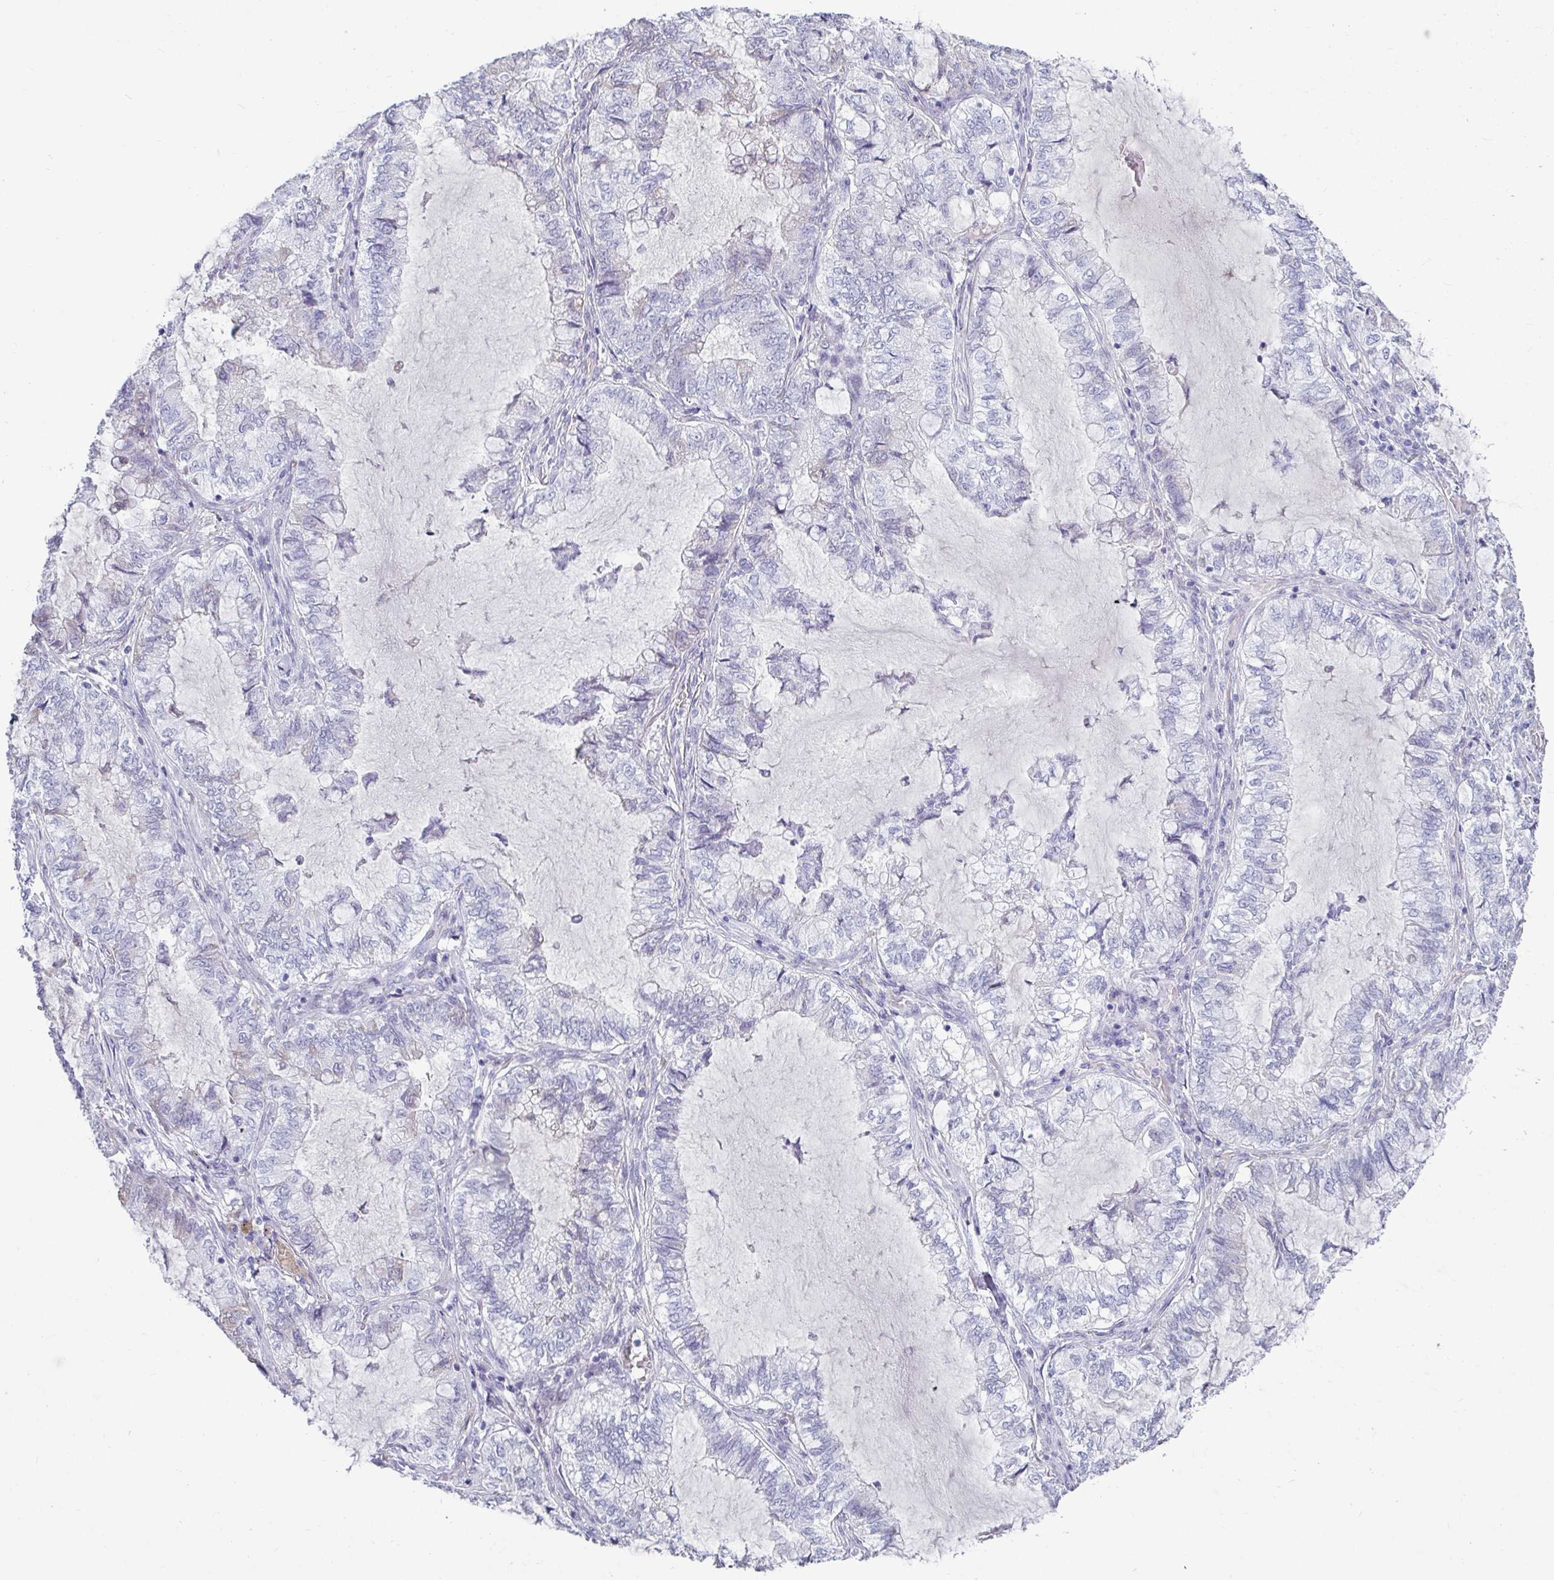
{"staining": {"intensity": "negative", "quantity": "none", "location": "none"}, "tissue": "lung cancer", "cell_type": "Tumor cells", "image_type": "cancer", "snomed": [{"axis": "morphology", "description": "Adenocarcinoma, NOS"}, {"axis": "topography", "description": "Lymph node"}, {"axis": "topography", "description": "Lung"}], "caption": "Protein analysis of lung adenocarcinoma demonstrates no significant expression in tumor cells.", "gene": "NPY", "patient": {"sex": "male", "age": 66}}